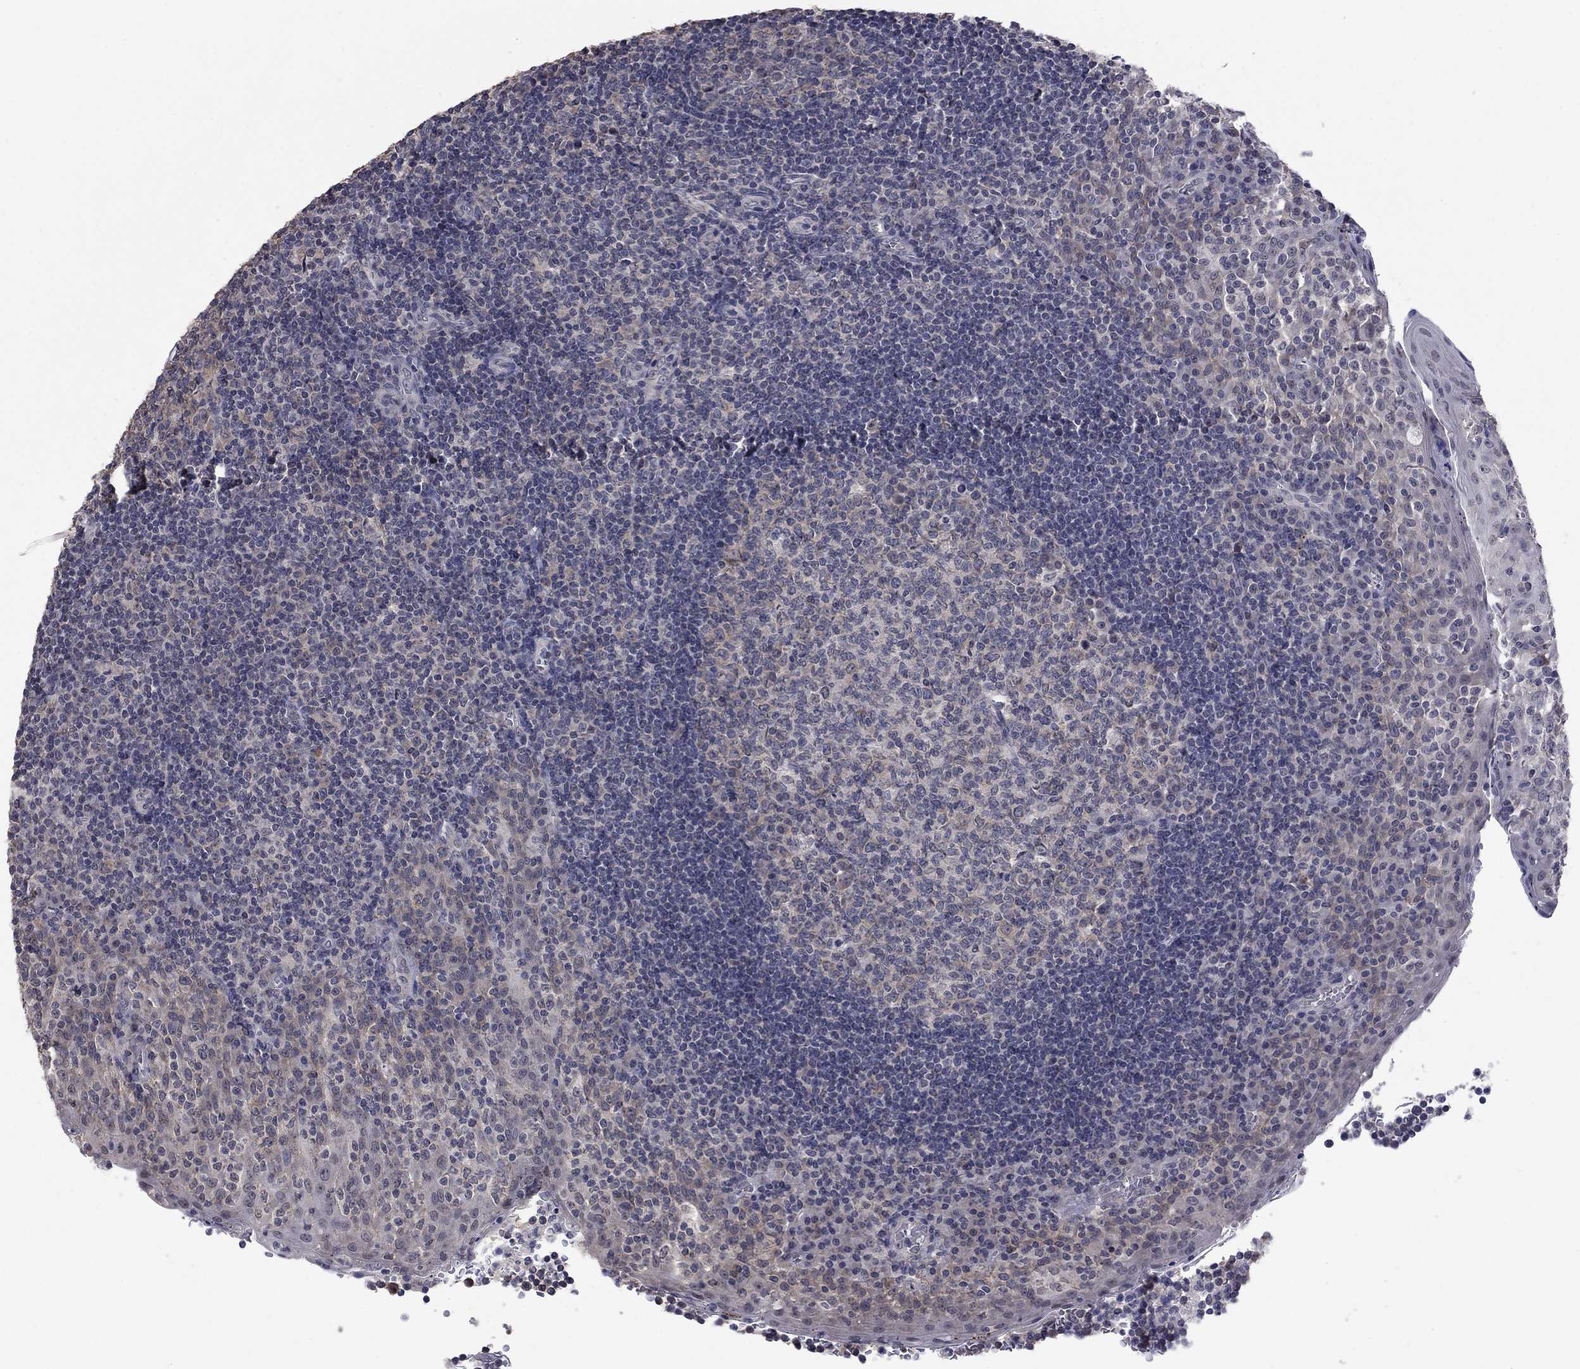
{"staining": {"intensity": "negative", "quantity": "none", "location": "none"}, "tissue": "tonsil", "cell_type": "Germinal center cells", "image_type": "normal", "snomed": [{"axis": "morphology", "description": "Normal tissue, NOS"}, {"axis": "topography", "description": "Tonsil"}], "caption": "IHC image of normal human tonsil stained for a protein (brown), which displays no staining in germinal center cells.", "gene": "SPATA33", "patient": {"sex": "female", "age": 13}}